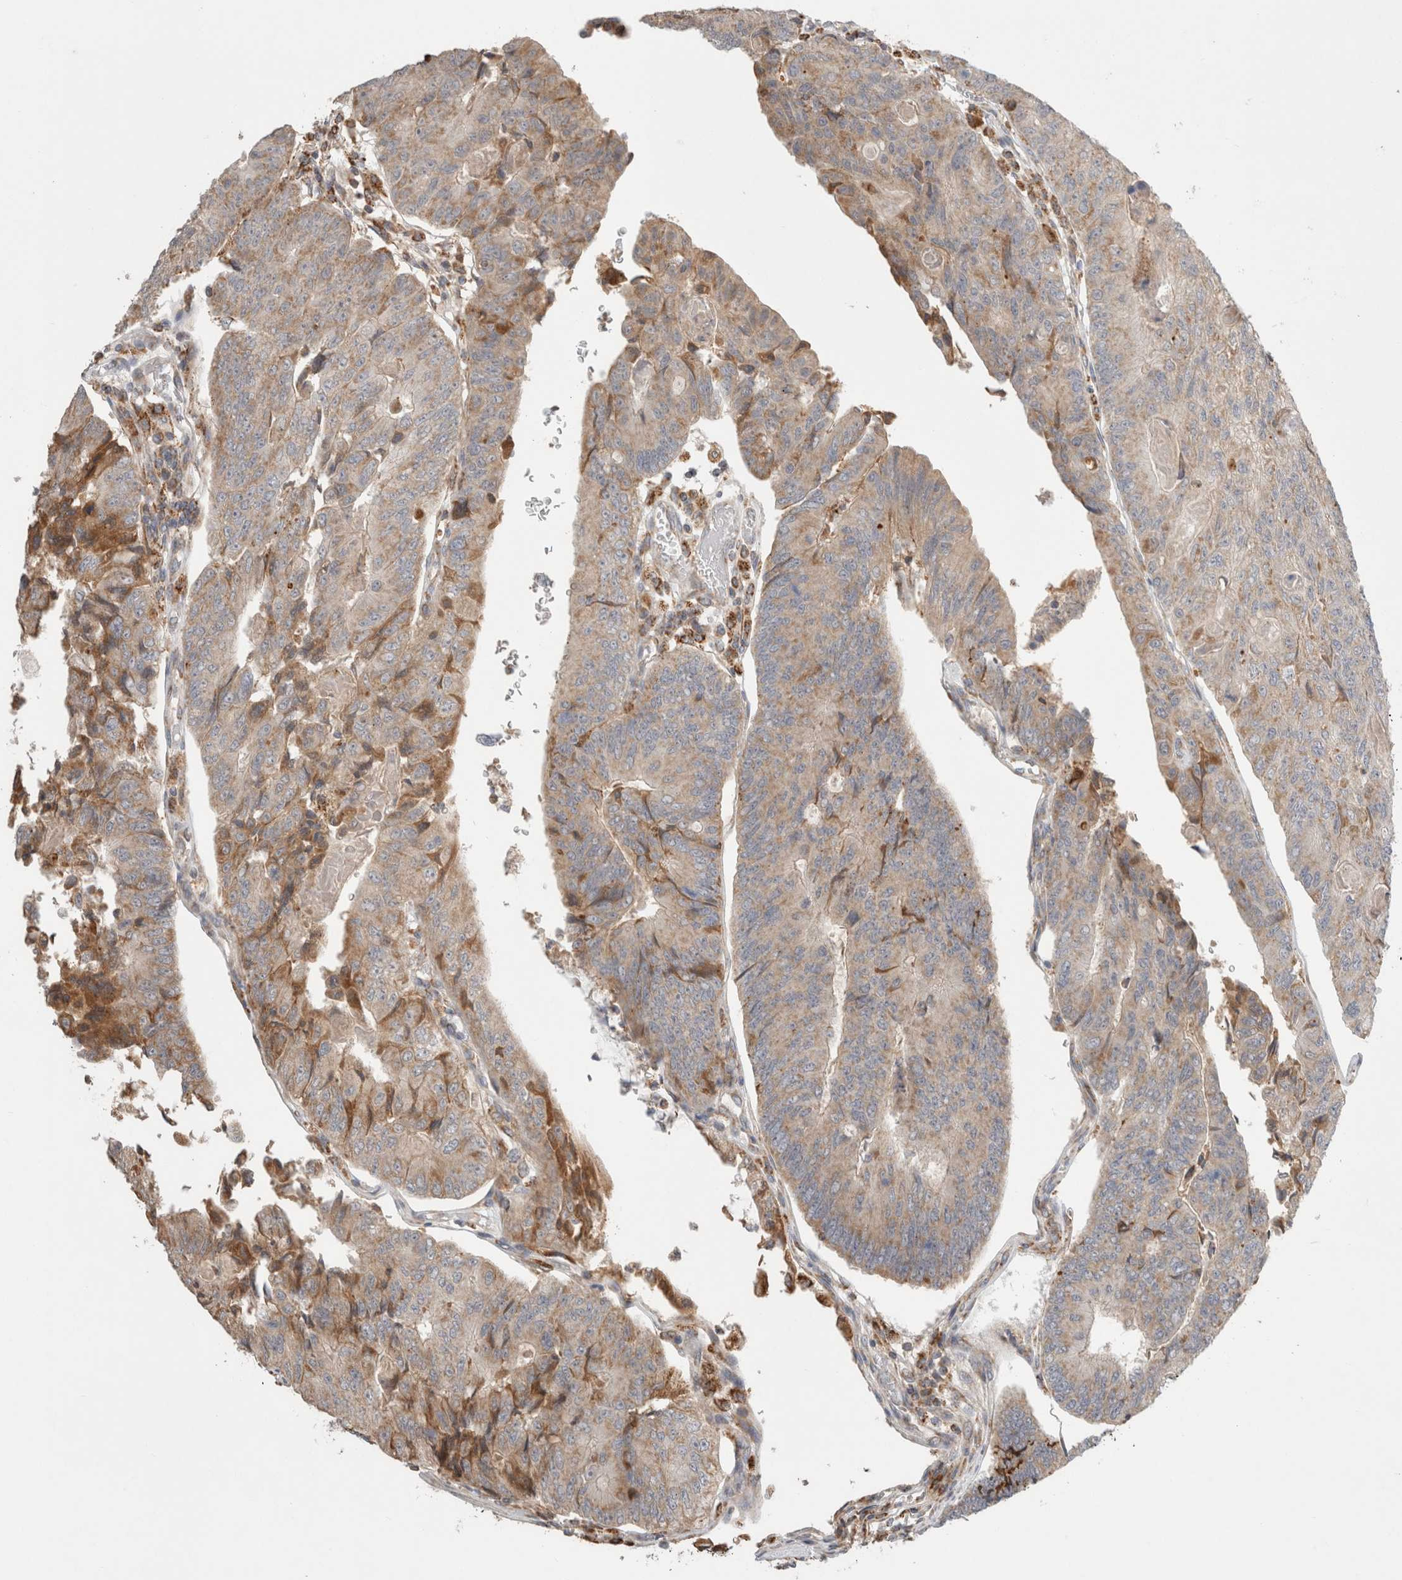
{"staining": {"intensity": "moderate", "quantity": ">75%", "location": "cytoplasmic/membranous"}, "tissue": "colorectal cancer", "cell_type": "Tumor cells", "image_type": "cancer", "snomed": [{"axis": "morphology", "description": "Adenocarcinoma, NOS"}, {"axis": "topography", "description": "Colon"}], "caption": "Protein staining of colorectal cancer tissue reveals moderate cytoplasmic/membranous expression in approximately >75% of tumor cells. The protein is shown in brown color, while the nuclei are stained blue.", "gene": "HROB", "patient": {"sex": "female", "age": 67}}